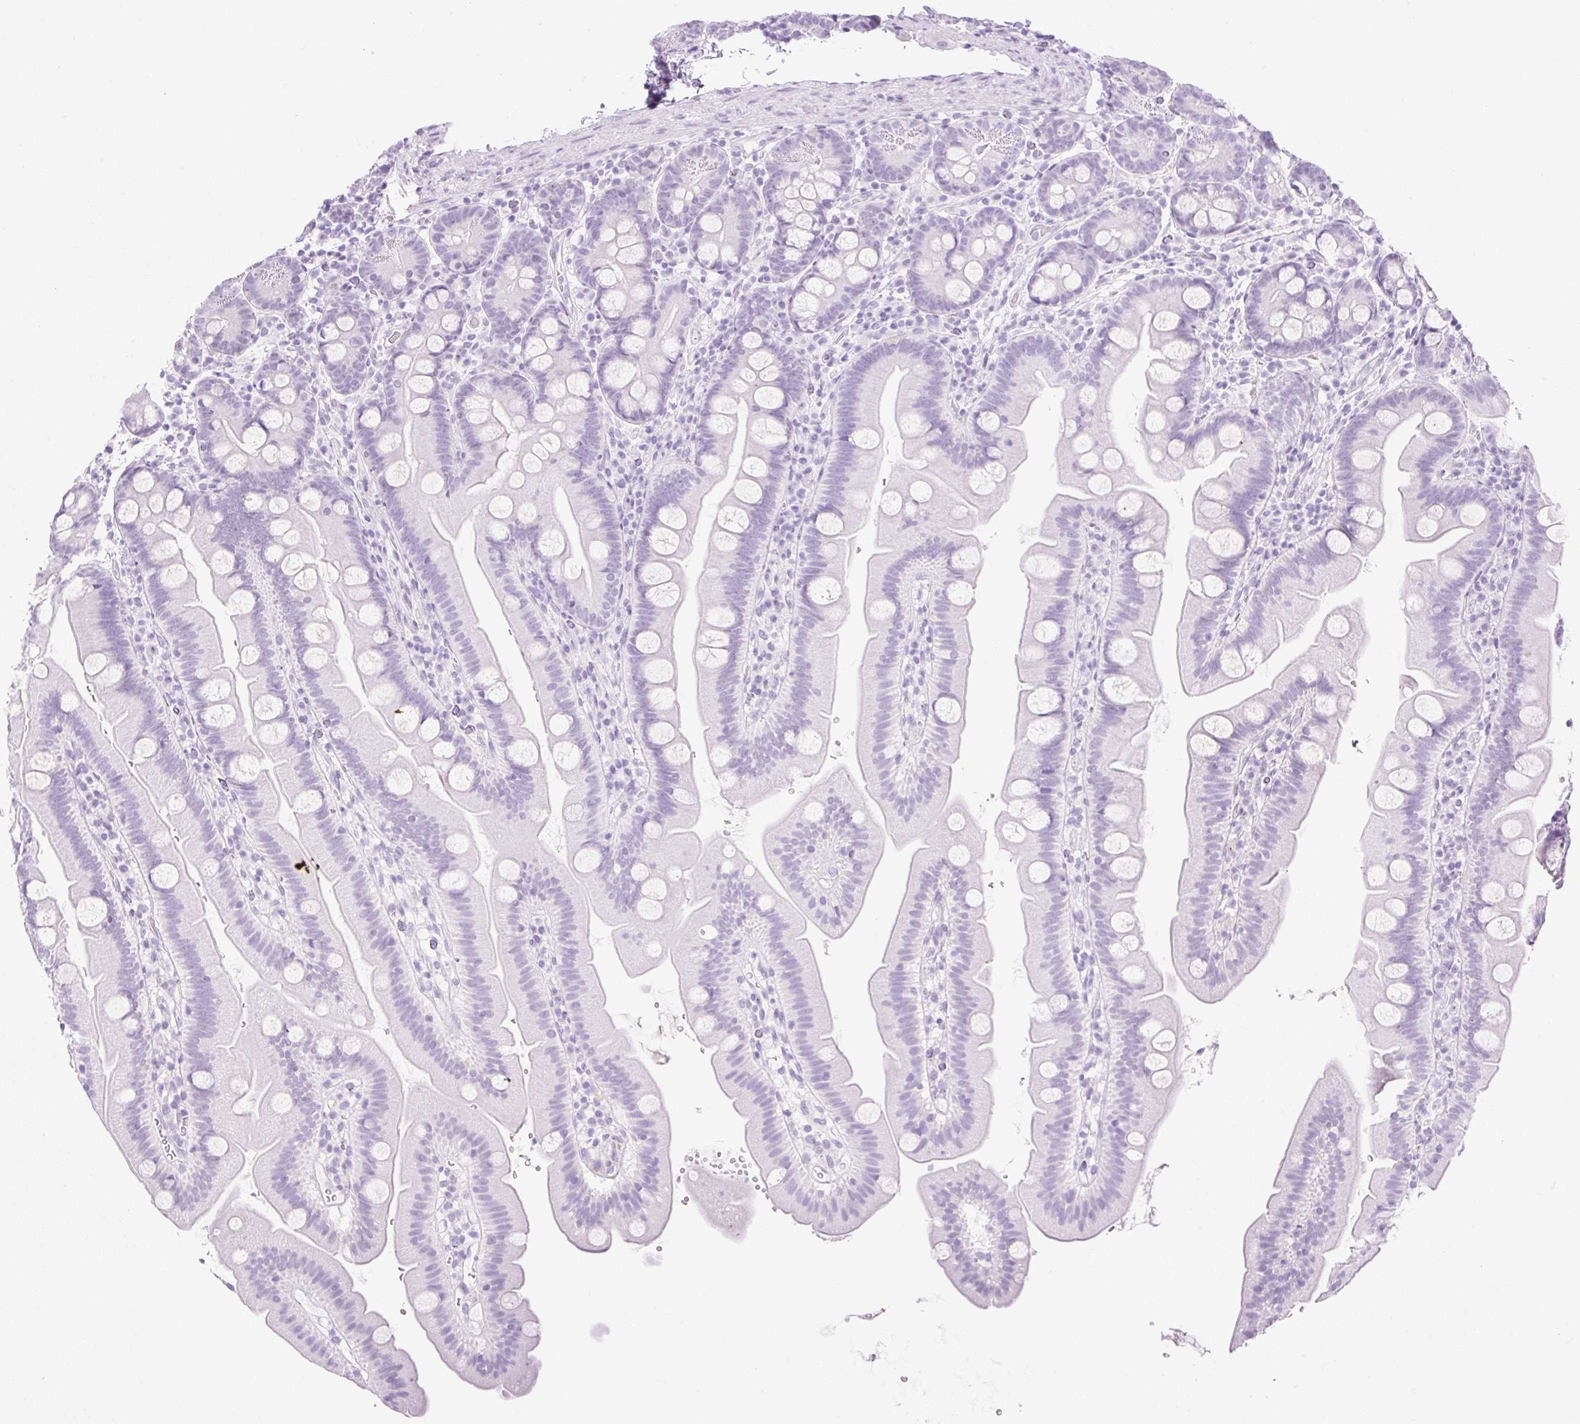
{"staining": {"intensity": "negative", "quantity": "none", "location": "none"}, "tissue": "small intestine", "cell_type": "Glandular cells", "image_type": "normal", "snomed": [{"axis": "morphology", "description": "Normal tissue, NOS"}, {"axis": "topography", "description": "Small intestine"}], "caption": "The micrograph displays no significant staining in glandular cells of small intestine. Brightfield microscopy of immunohistochemistry (IHC) stained with DAB (brown) and hematoxylin (blue), captured at high magnification.", "gene": "SPRR4", "patient": {"sex": "female", "age": 68}}